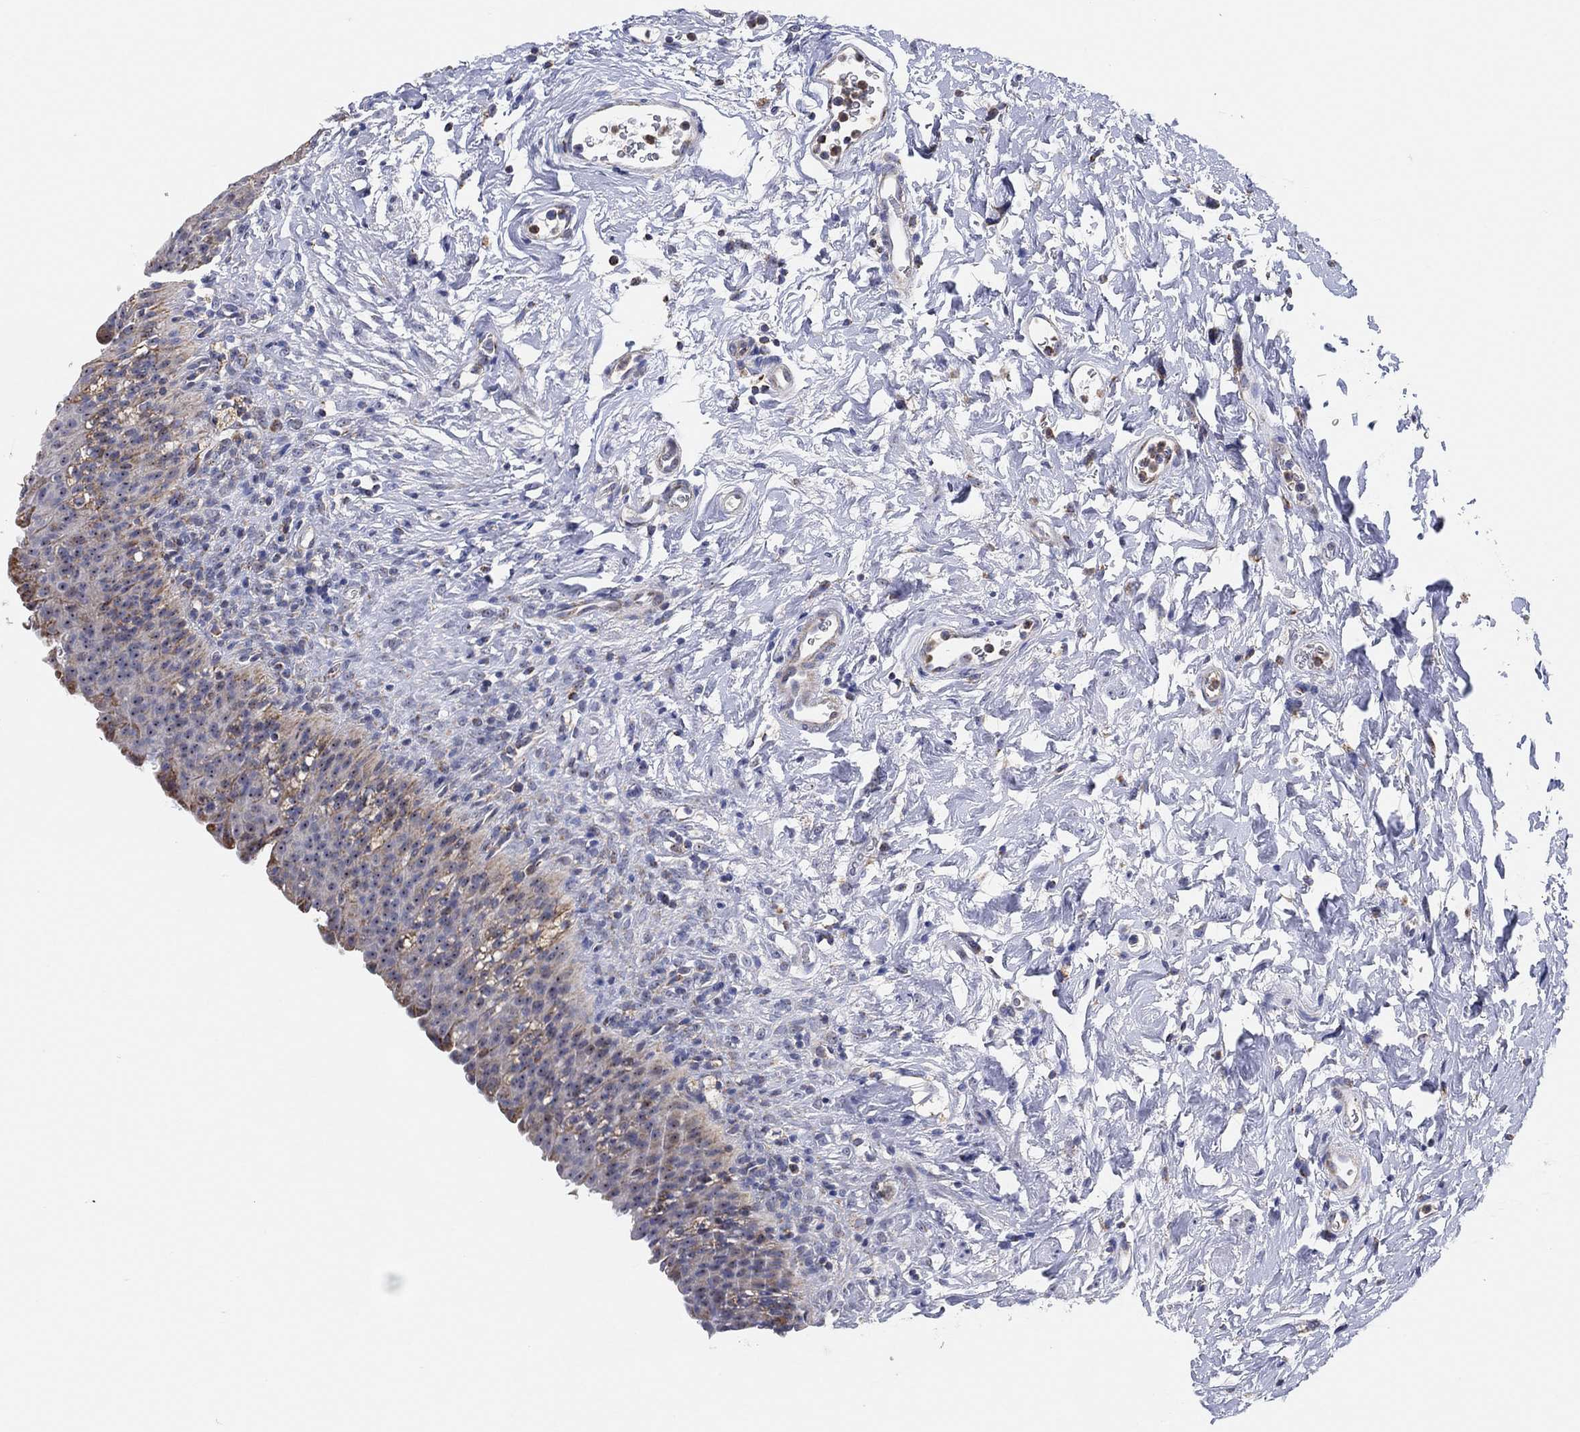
{"staining": {"intensity": "strong", "quantity": "<25%", "location": "cytoplasmic/membranous"}, "tissue": "urinary bladder", "cell_type": "Urothelial cells", "image_type": "normal", "snomed": [{"axis": "morphology", "description": "Normal tissue, NOS"}, {"axis": "topography", "description": "Urinary bladder"}], "caption": "Human urinary bladder stained for a protein (brown) exhibits strong cytoplasmic/membranous positive positivity in approximately <25% of urothelial cells.", "gene": "GCAT", "patient": {"sex": "male", "age": 76}}